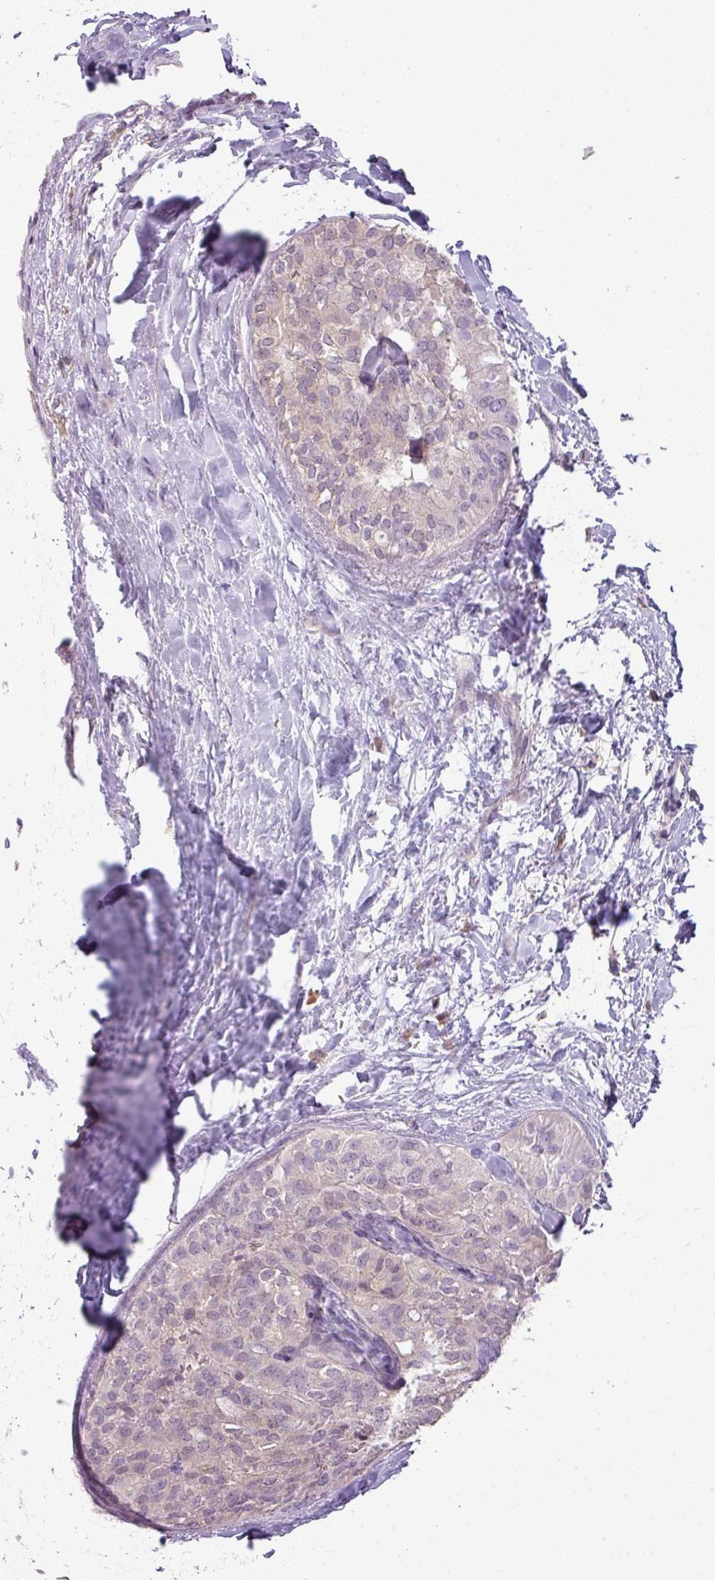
{"staining": {"intensity": "negative", "quantity": "none", "location": "none"}, "tissue": "thyroid cancer", "cell_type": "Tumor cells", "image_type": "cancer", "snomed": [{"axis": "morphology", "description": "Follicular adenoma carcinoma, NOS"}, {"axis": "topography", "description": "Thyroid gland"}], "caption": "Immunohistochemical staining of thyroid cancer (follicular adenoma carcinoma) shows no significant positivity in tumor cells.", "gene": "LY9", "patient": {"sex": "male", "age": 75}}